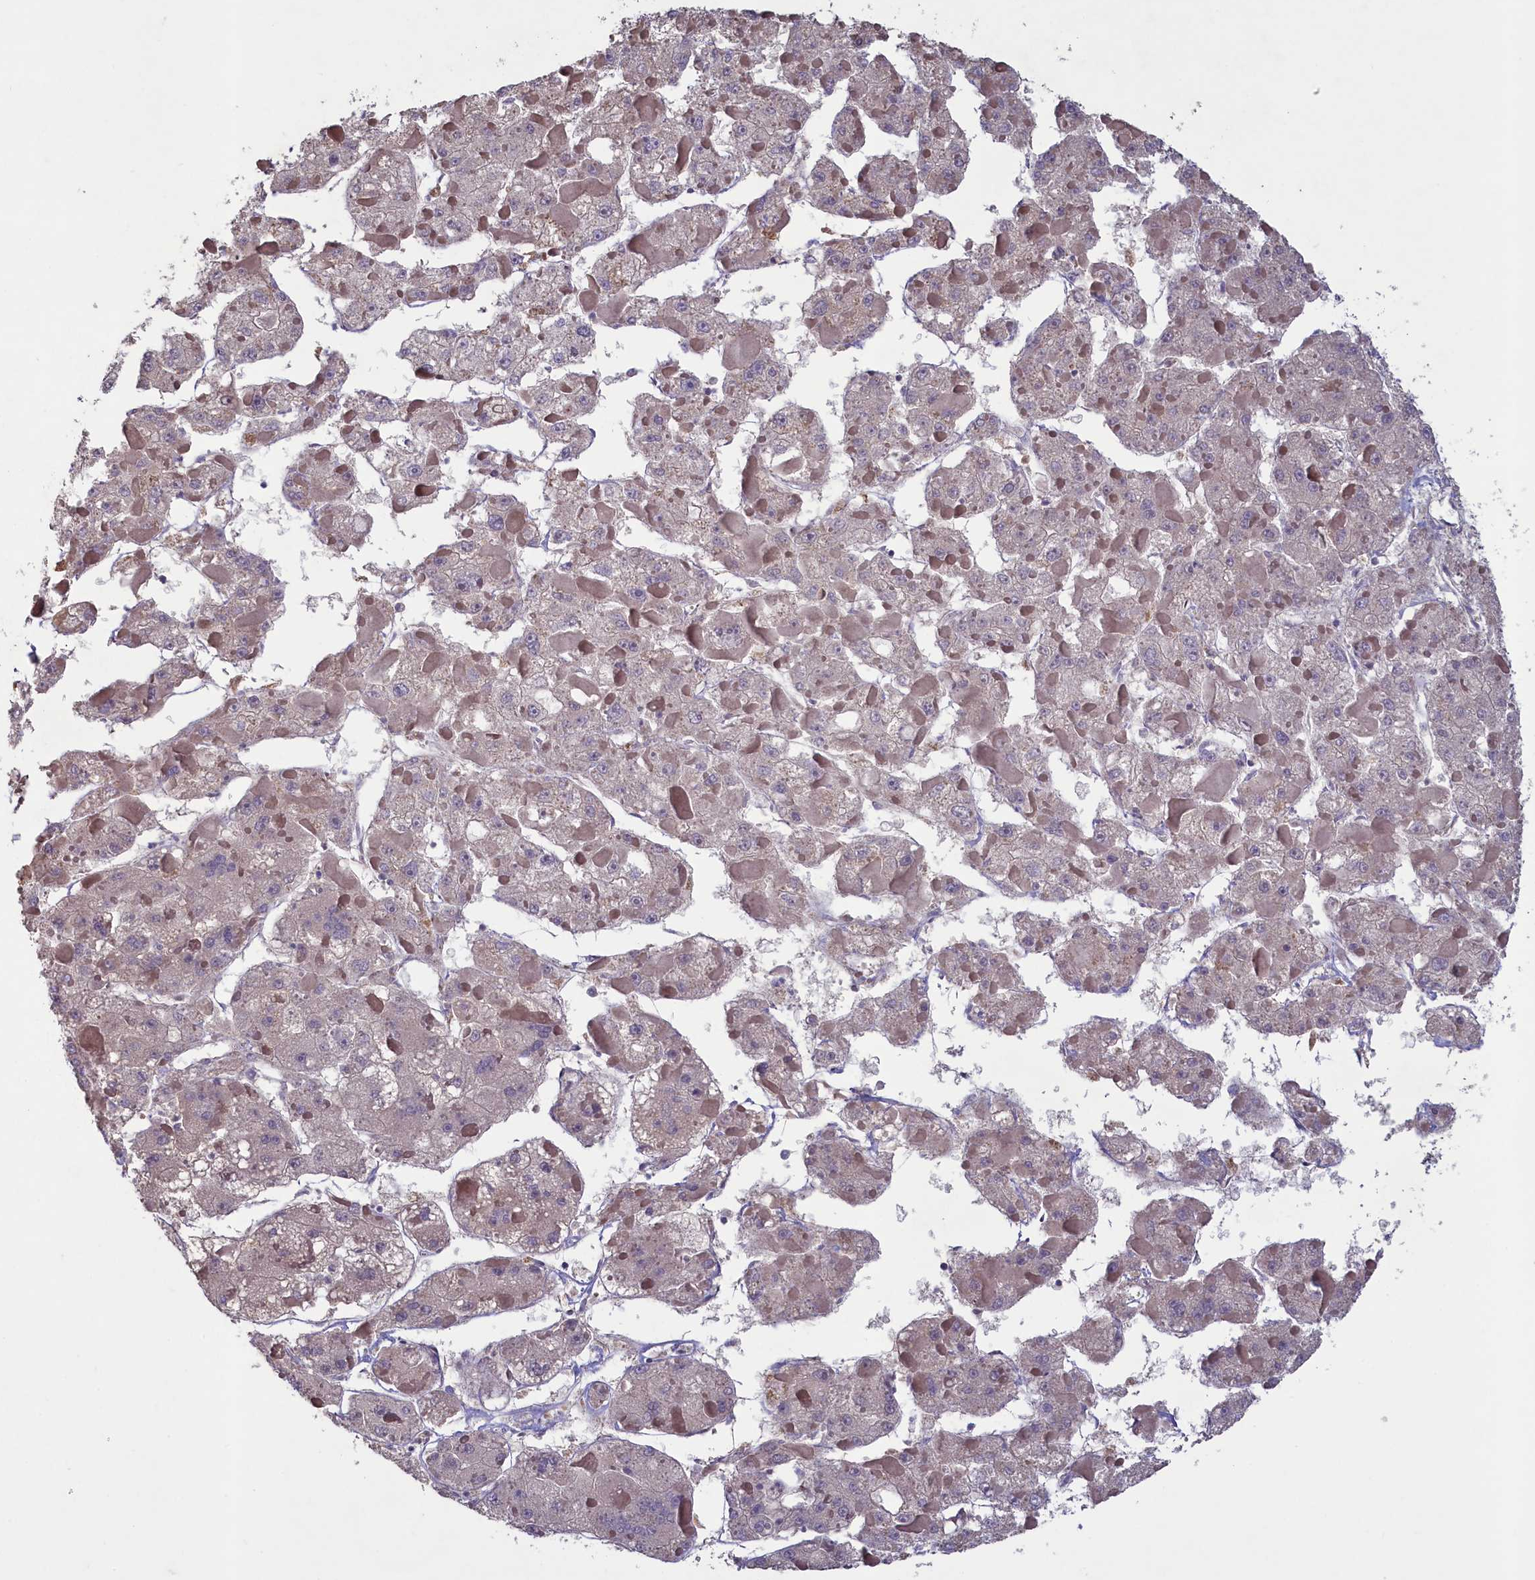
{"staining": {"intensity": "negative", "quantity": "none", "location": "none"}, "tissue": "liver cancer", "cell_type": "Tumor cells", "image_type": "cancer", "snomed": [{"axis": "morphology", "description": "Carcinoma, Hepatocellular, NOS"}, {"axis": "topography", "description": "Liver"}], "caption": "This is a histopathology image of immunohistochemistry staining of liver cancer, which shows no staining in tumor cells.", "gene": "ATF7IP2", "patient": {"sex": "female", "age": 73}}